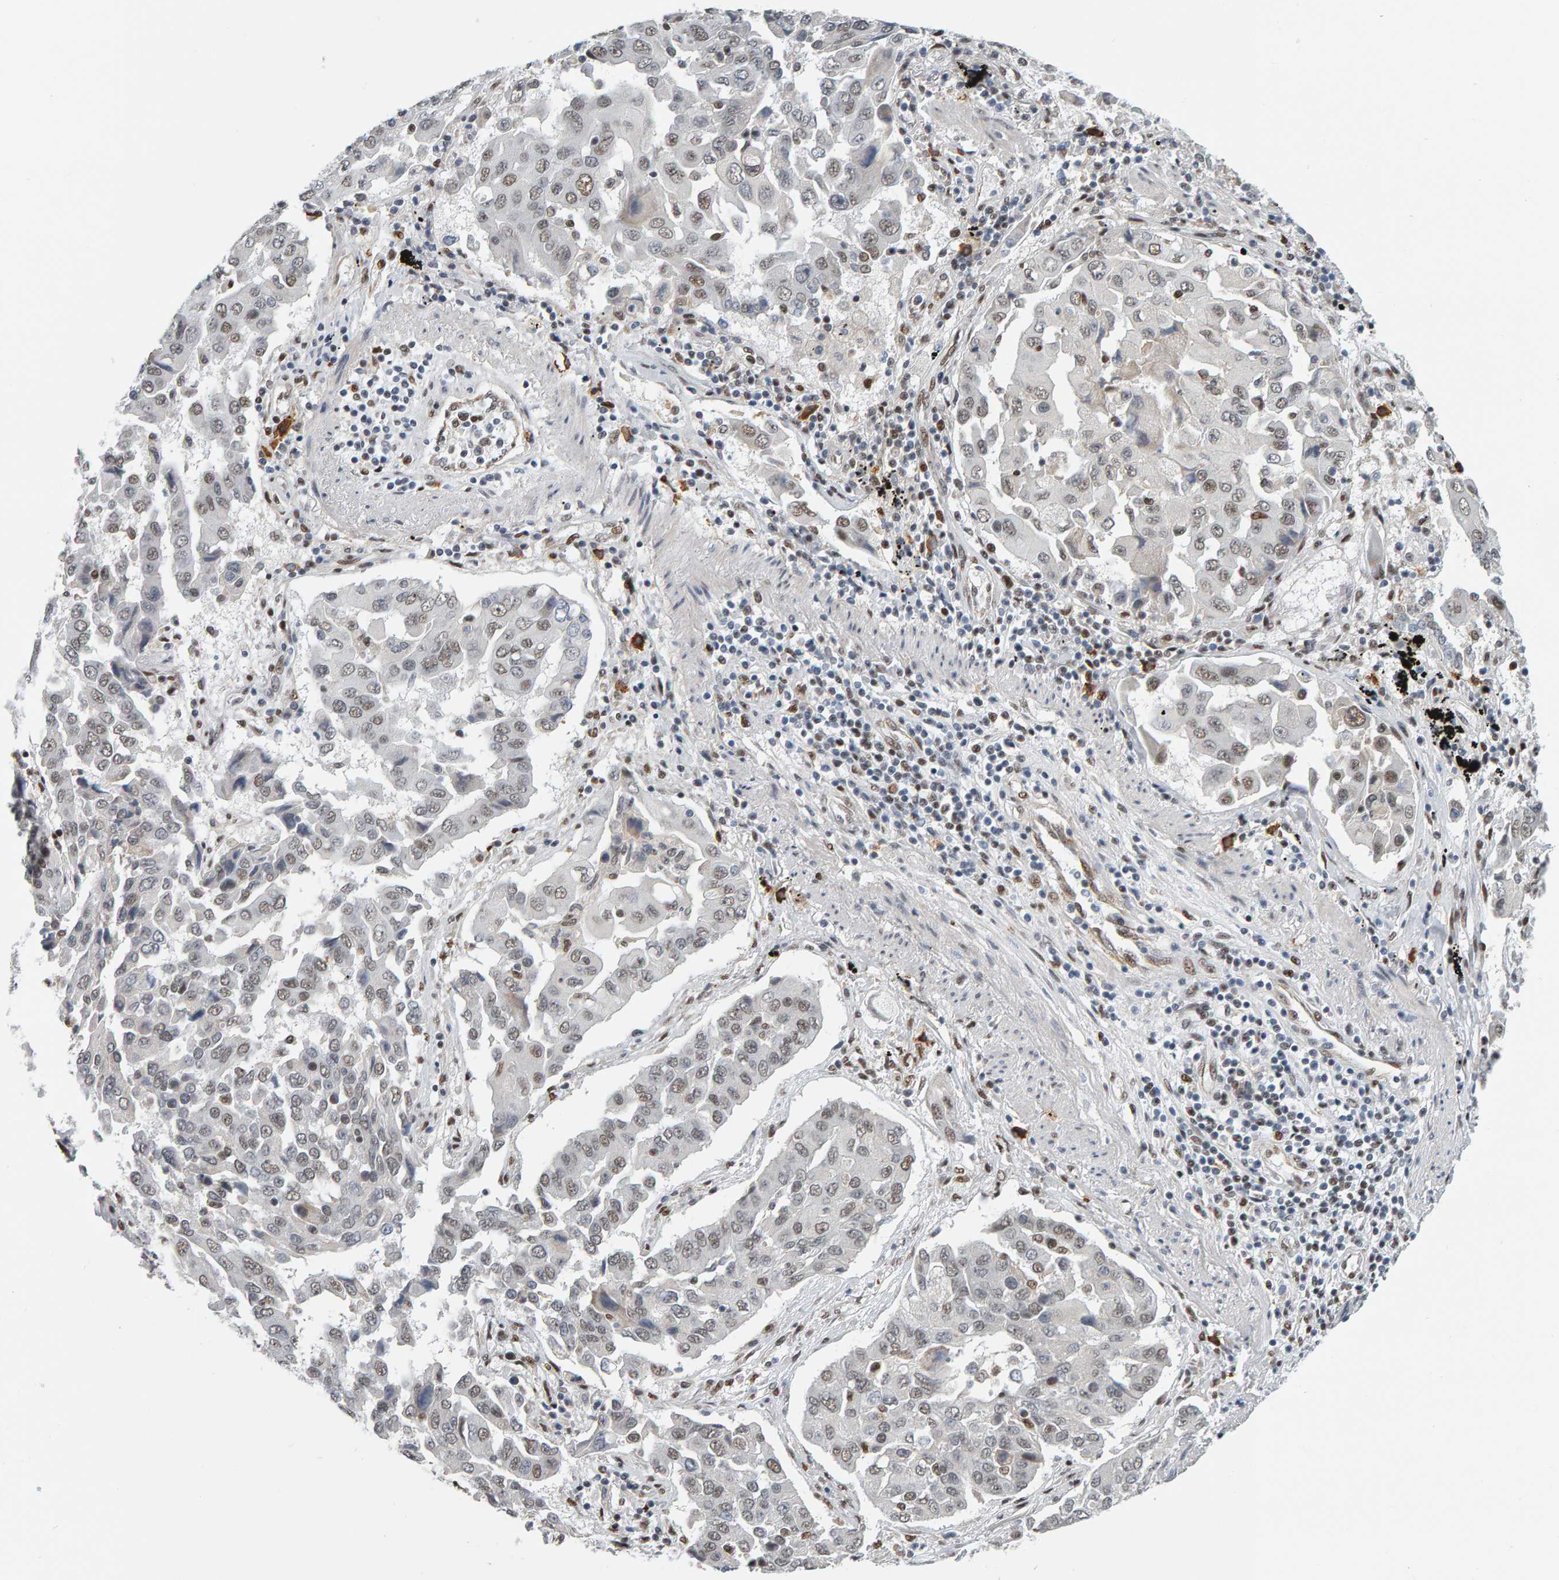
{"staining": {"intensity": "weak", "quantity": ">75%", "location": "nuclear"}, "tissue": "lung cancer", "cell_type": "Tumor cells", "image_type": "cancer", "snomed": [{"axis": "morphology", "description": "Adenocarcinoma, NOS"}, {"axis": "topography", "description": "Lung"}], "caption": "Immunohistochemical staining of lung cancer exhibits low levels of weak nuclear staining in about >75% of tumor cells.", "gene": "ATF7IP", "patient": {"sex": "female", "age": 65}}